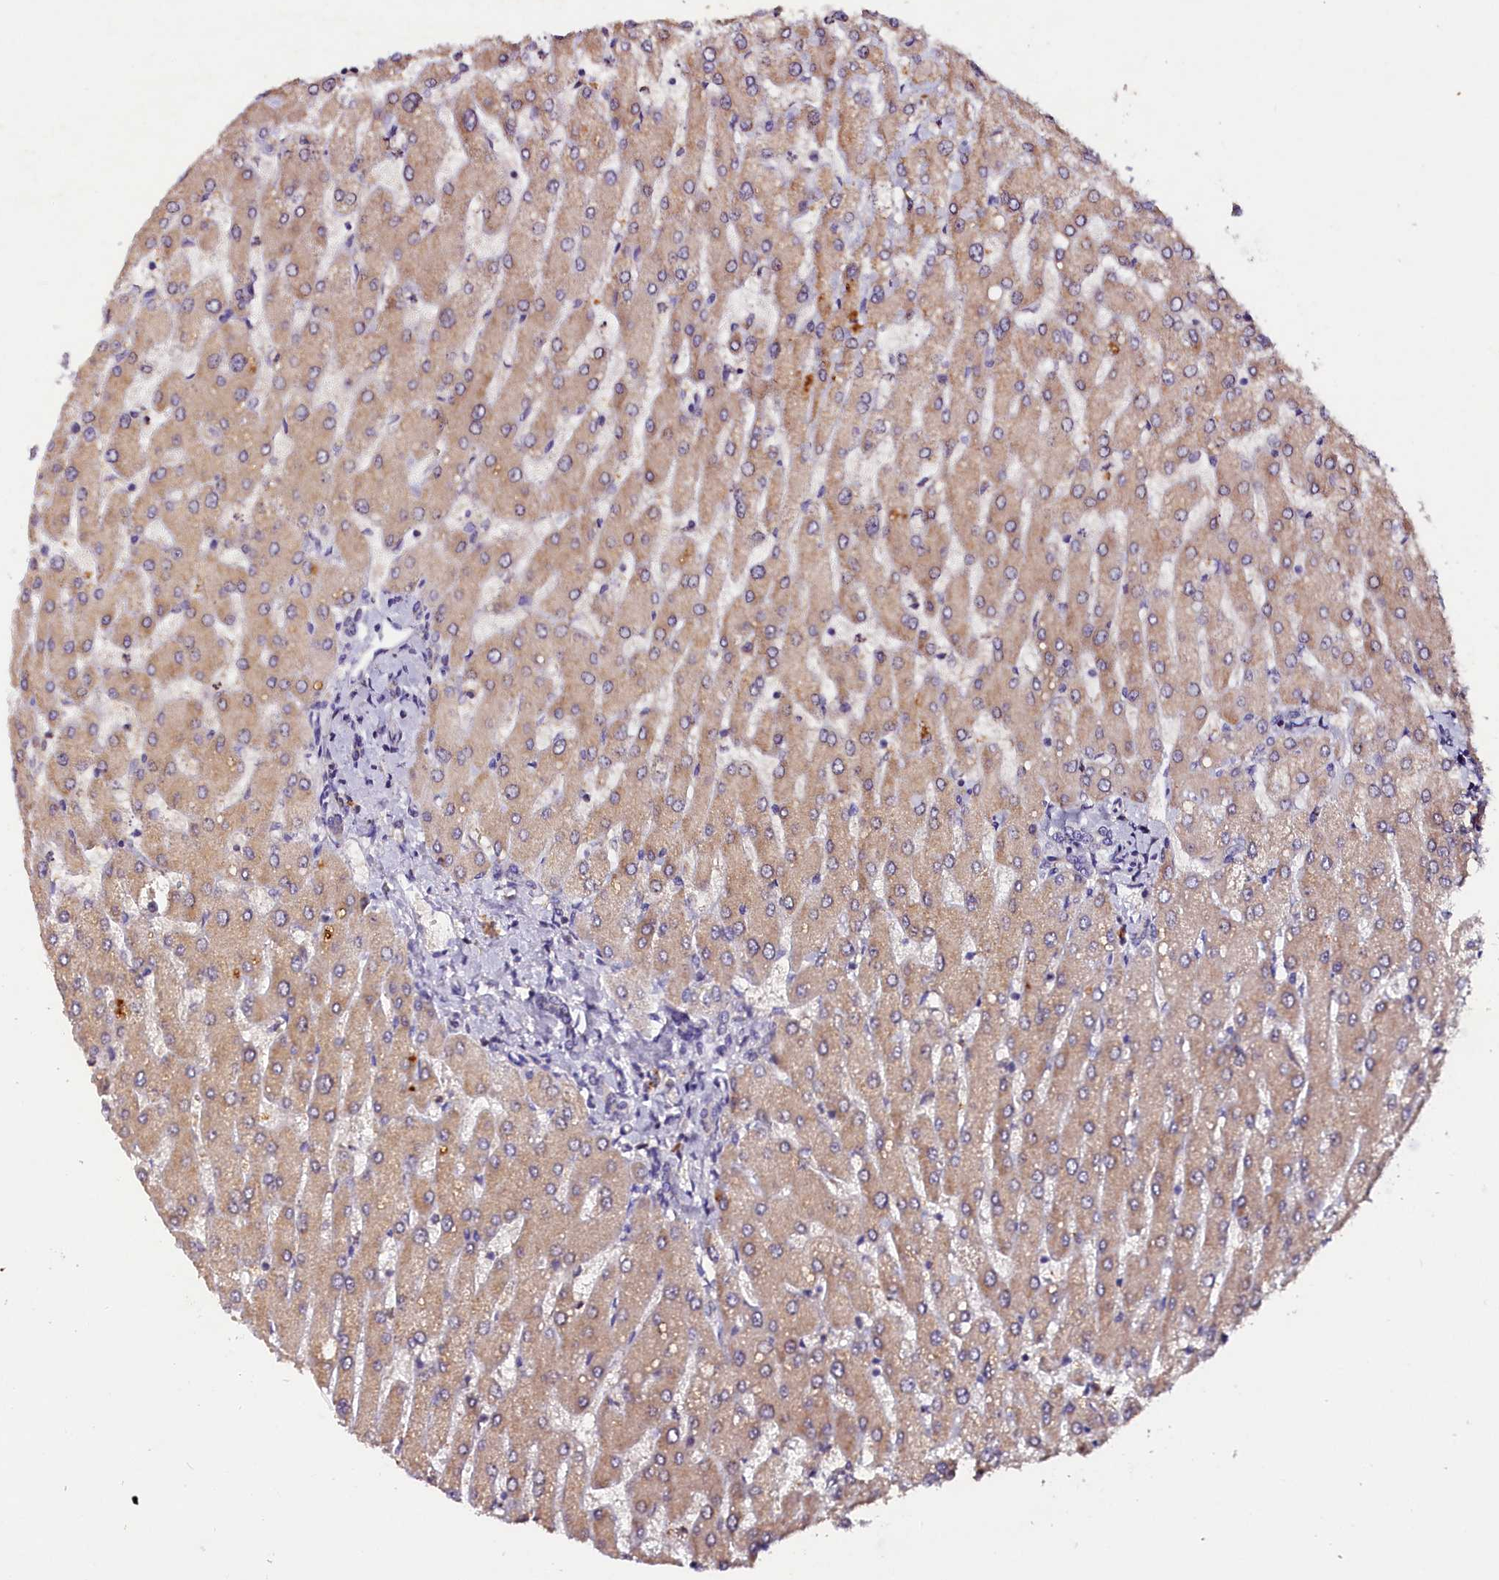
{"staining": {"intensity": "negative", "quantity": "none", "location": "none"}, "tissue": "liver", "cell_type": "Cholangiocytes", "image_type": "normal", "snomed": [{"axis": "morphology", "description": "Normal tissue, NOS"}, {"axis": "topography", "description": "Liver"}], "caption": "Immunohistochemistry (IHC) micrograph of benign liver: human liver stained with DAB (3,3'-diaminobenzidine) displays no significant protein positivity in cholangiocytes. Brightfield microscopy of IHC stained with DAB (brown) and hematoxylin (blue), captured at high magnification.", "gene": "ST7L", "patient": {"sex": "male", "age": 55}}